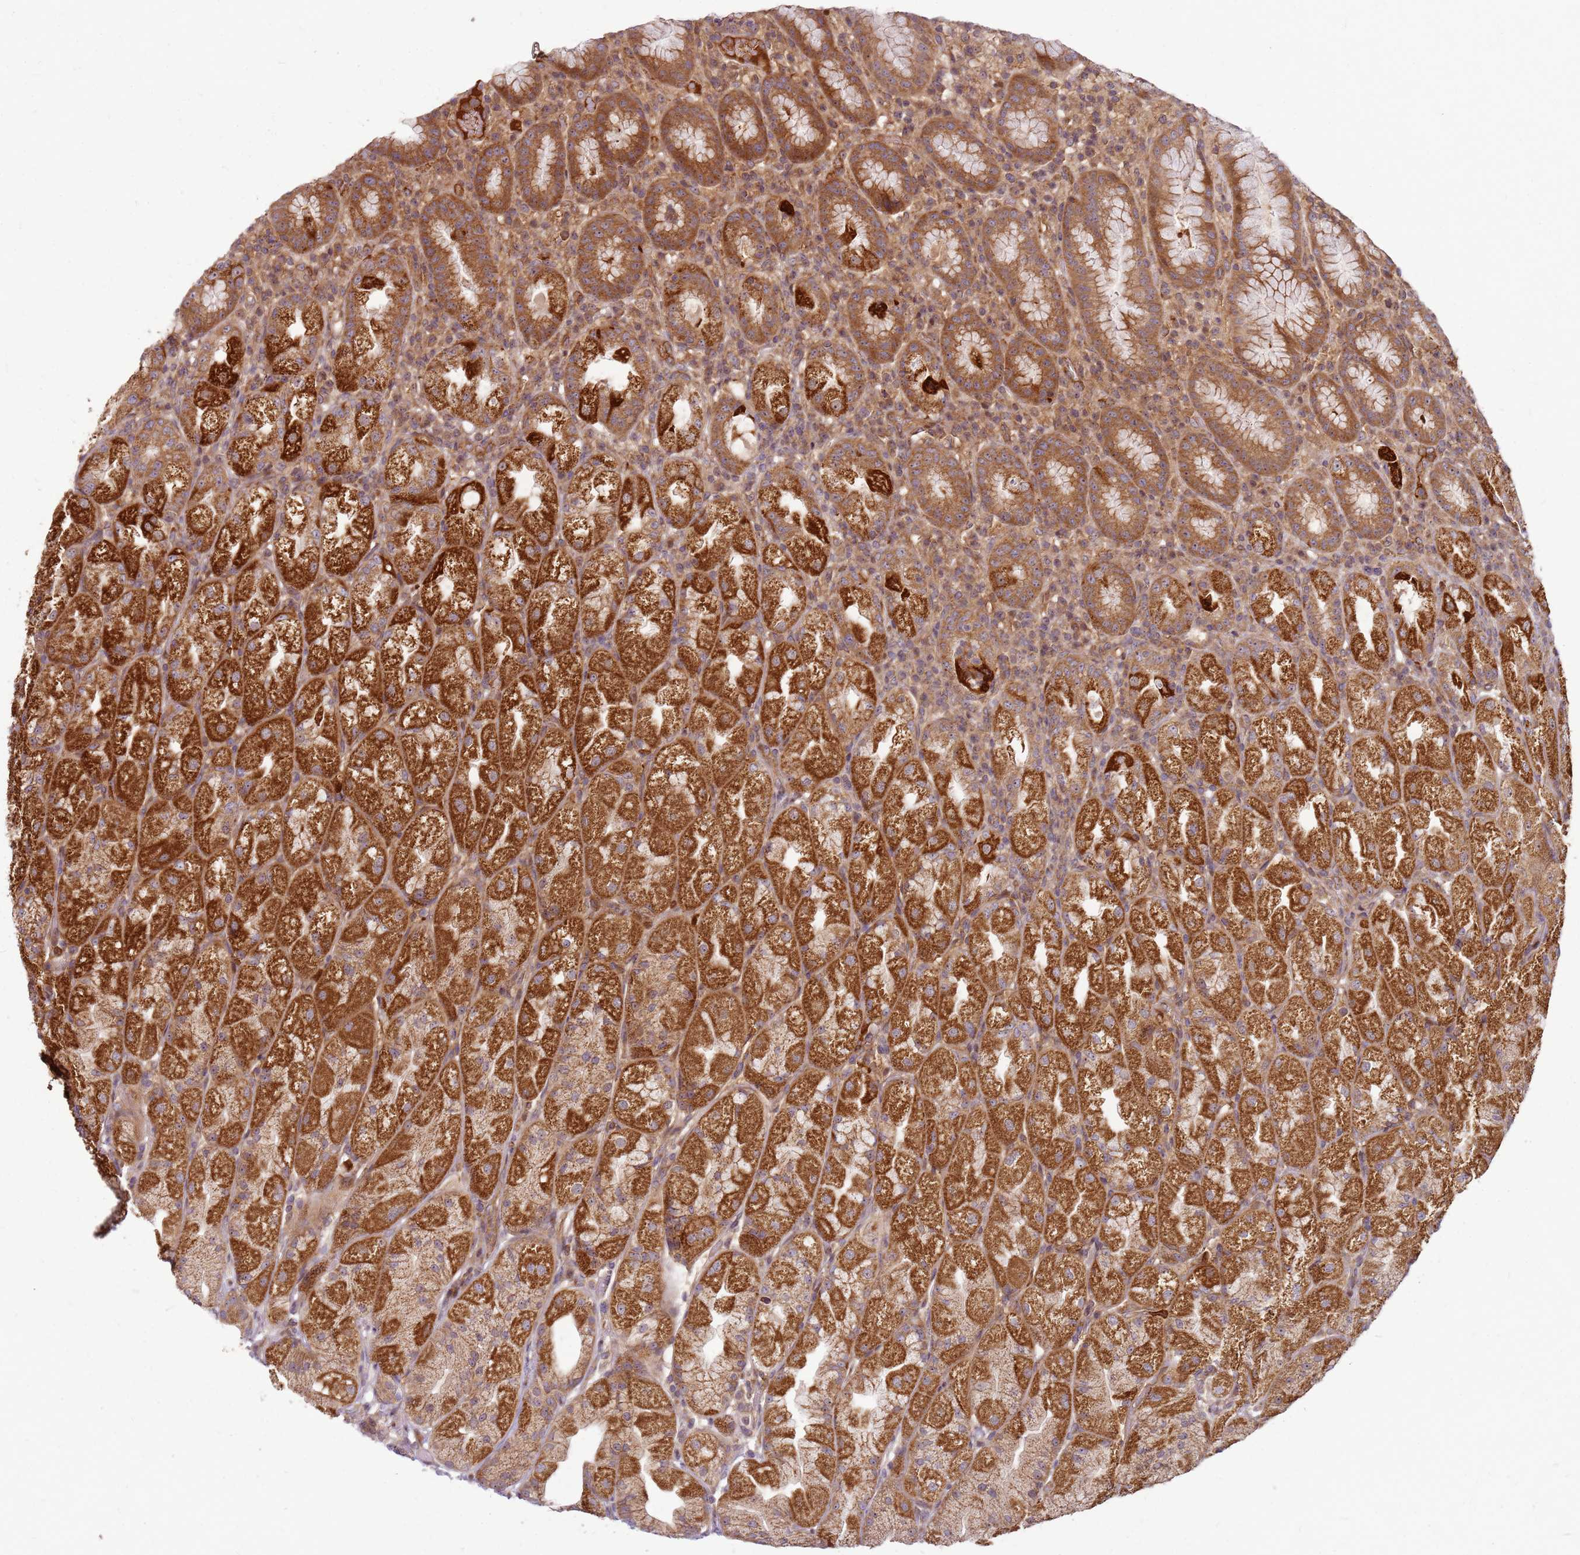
{"staining": {"intensity": "strong", "quantity": "25%-75%", "location": "cytoplasmic/membranous"}, "tissue": "stomach", "cell_type": "Glandular cells", "image_type": "normal", "snomed": [{"axis": "morphology", "description": "Normal tissue, NOS"}, {"axis": "topography", "description": "Stomach, upper"}], "caption": "Protein expression analysis of normal stomach demonstrates strong cytoplasmic/membranous positivity in approximately 25%-75% of glandular cells. (Brightfield microscopy of DAB IHC at high magnification).", "gene": "CCDC159", "patient": {"sex": "male", "age": 52}}